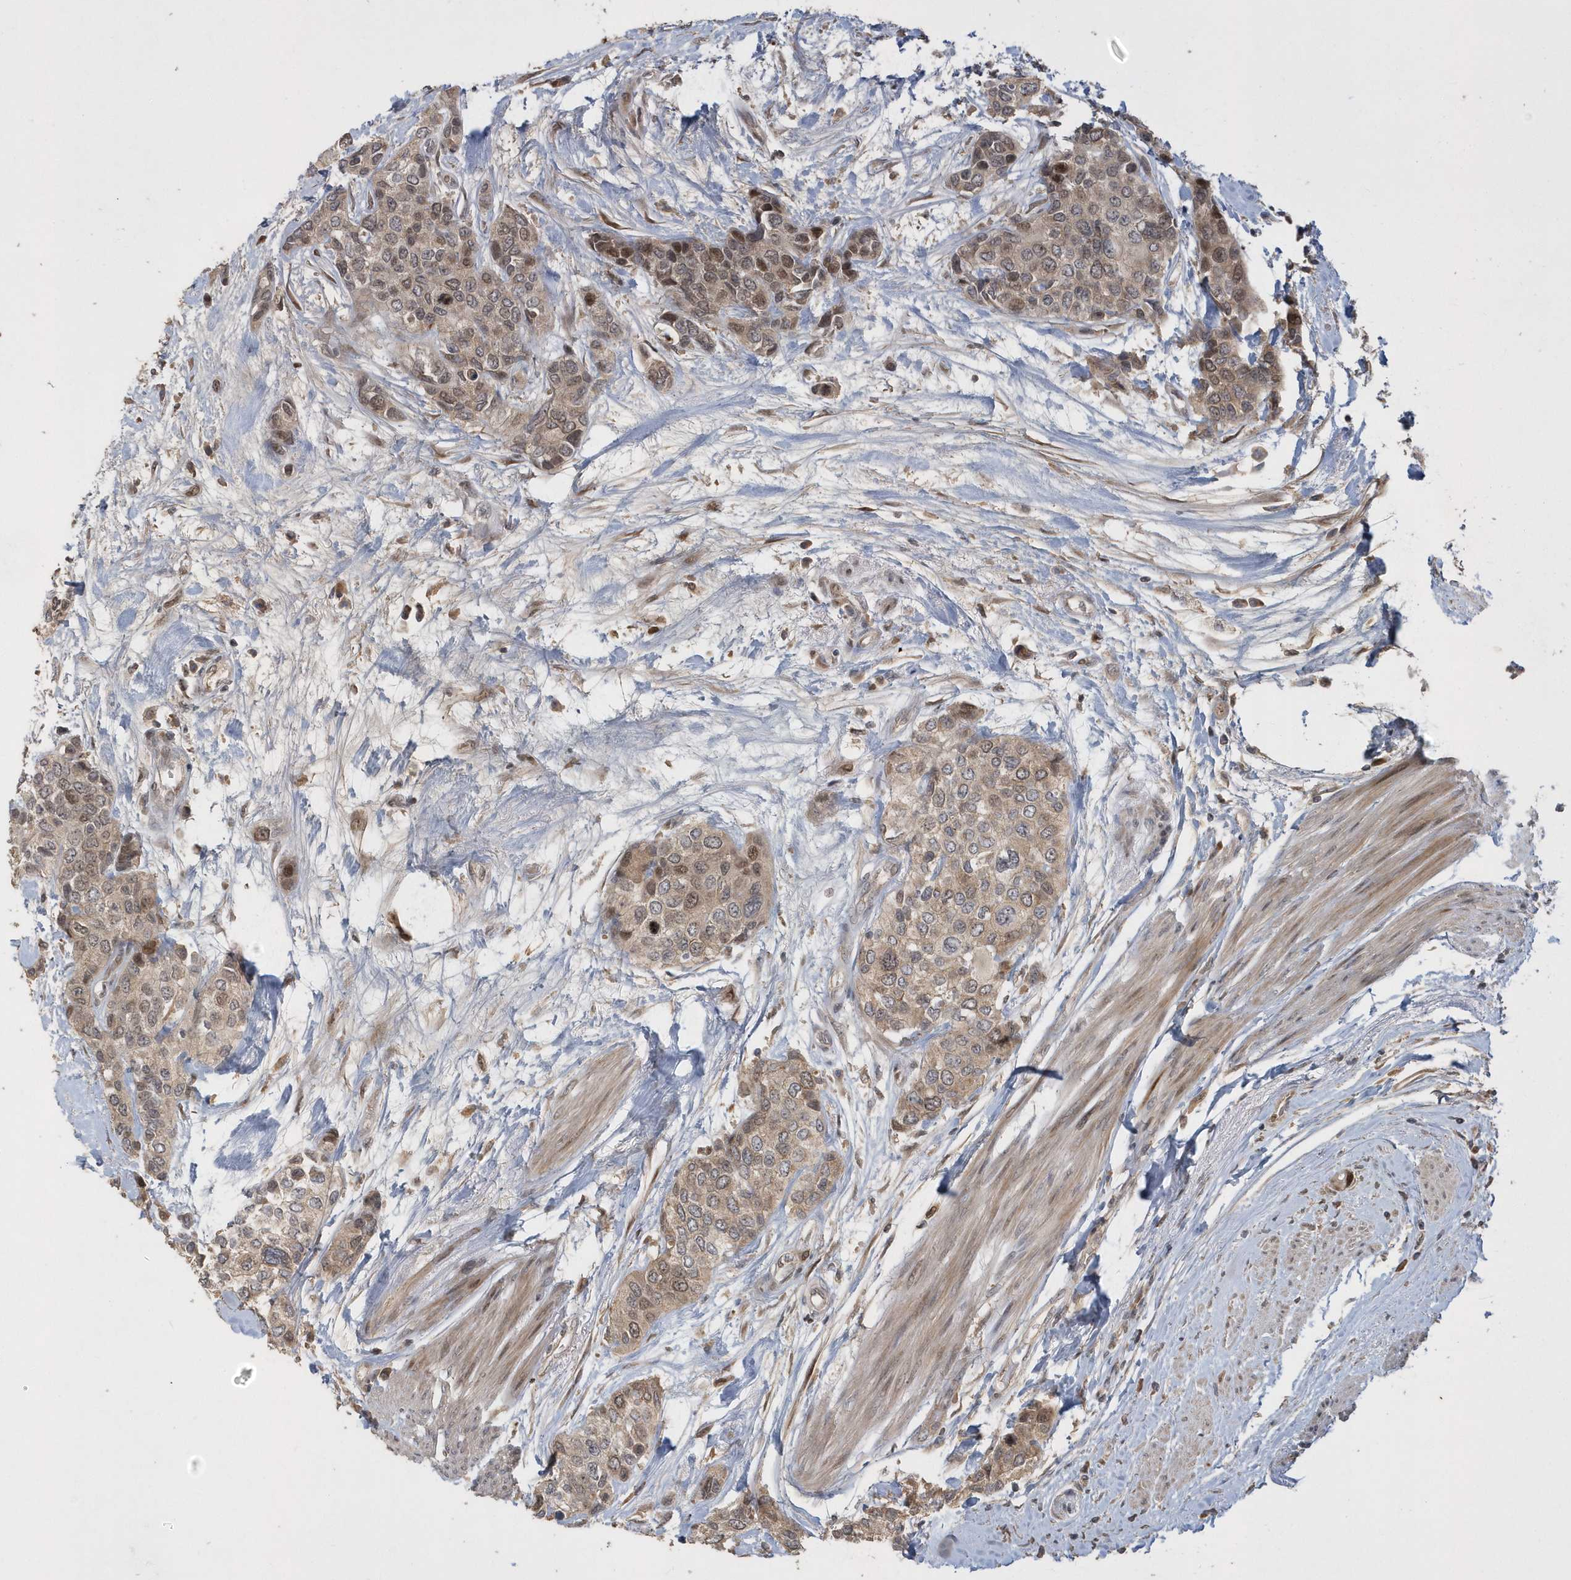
{"staining": {"intensity": "moderate", "quantity": "25%-75%", "location": "cytoplasmic/membranous,nuclear"}, "tissue": "urothelial cancer", "cell_type": "Tumor cells", "image_type": "cancer", "snomed": [{"axis": "morphology", "description": "Normal tissue, NOS"}, {"axis": "morphology", "description": "Urothelial carcinoma, High grade"}, {"axis": "topography", "description": "Vascular tissue"}, {"axis": "topography", "description": "Urinary bladder"}], "caption": "There is medium levels of moderate cytoplasmic/membranous and nuclear expression in tumor cells of urothelial carcinoma (high-grade), as demonstrated by immunohistochemical staining (brown color).", "gene": "TRAIP", "patient": {"sex": "female", "age": 56}}